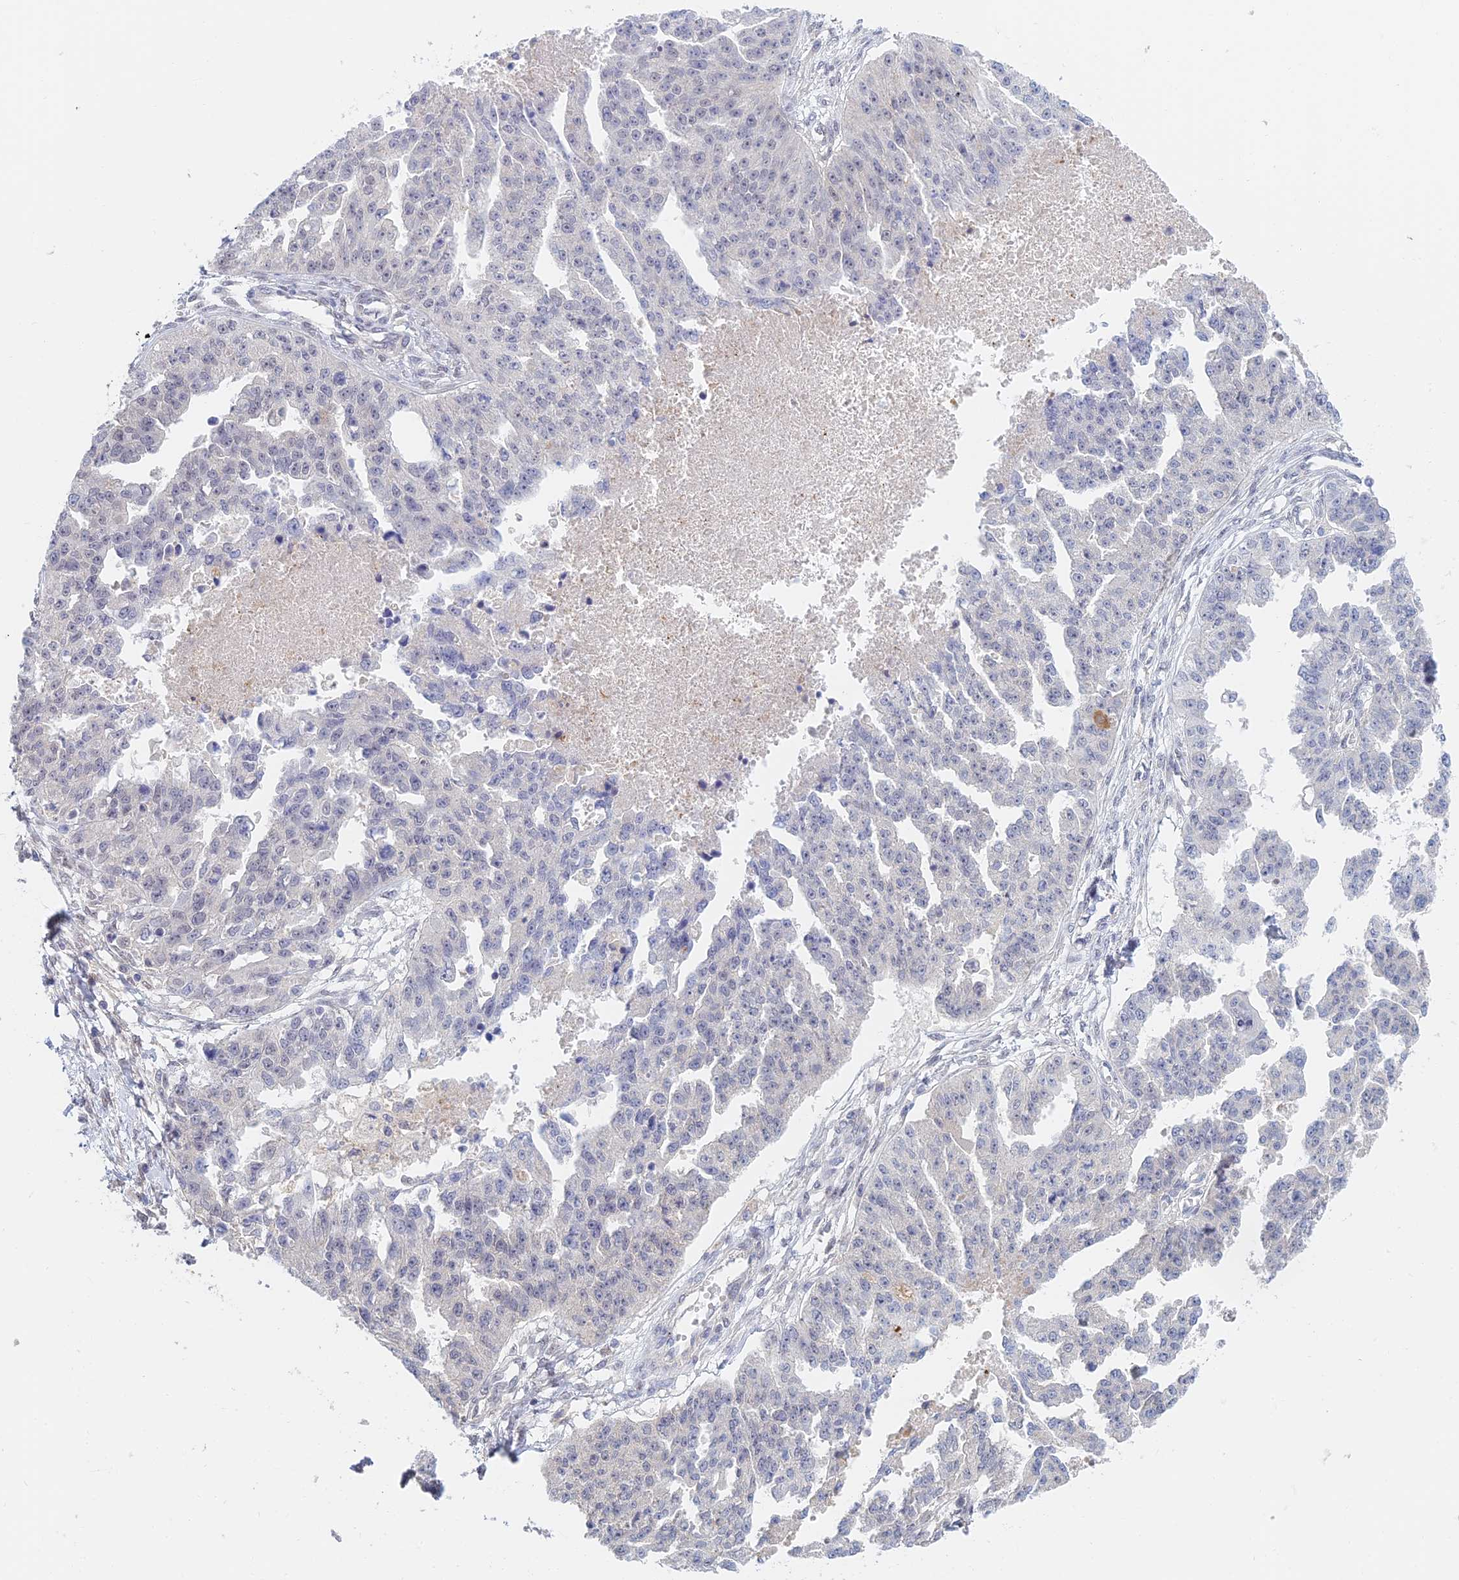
{"staining": {"intensity": "negative", "quantity": "none", "location": "none"}, "tissue": "ovarian cancer", "cell_type": "Tumor cells", "image_type": "cancer", "snomed": [{"axis": "morphology", "description": "Cystadenocarcinoma, serous, NOS"}, {"axis": "topography", "description": "Ovary"}], "caption": "Tumor cells show no significant protein expression in ovarian cancer.", "gene": "ZUP1", "patient": {"sex": "female", "age": 58}}